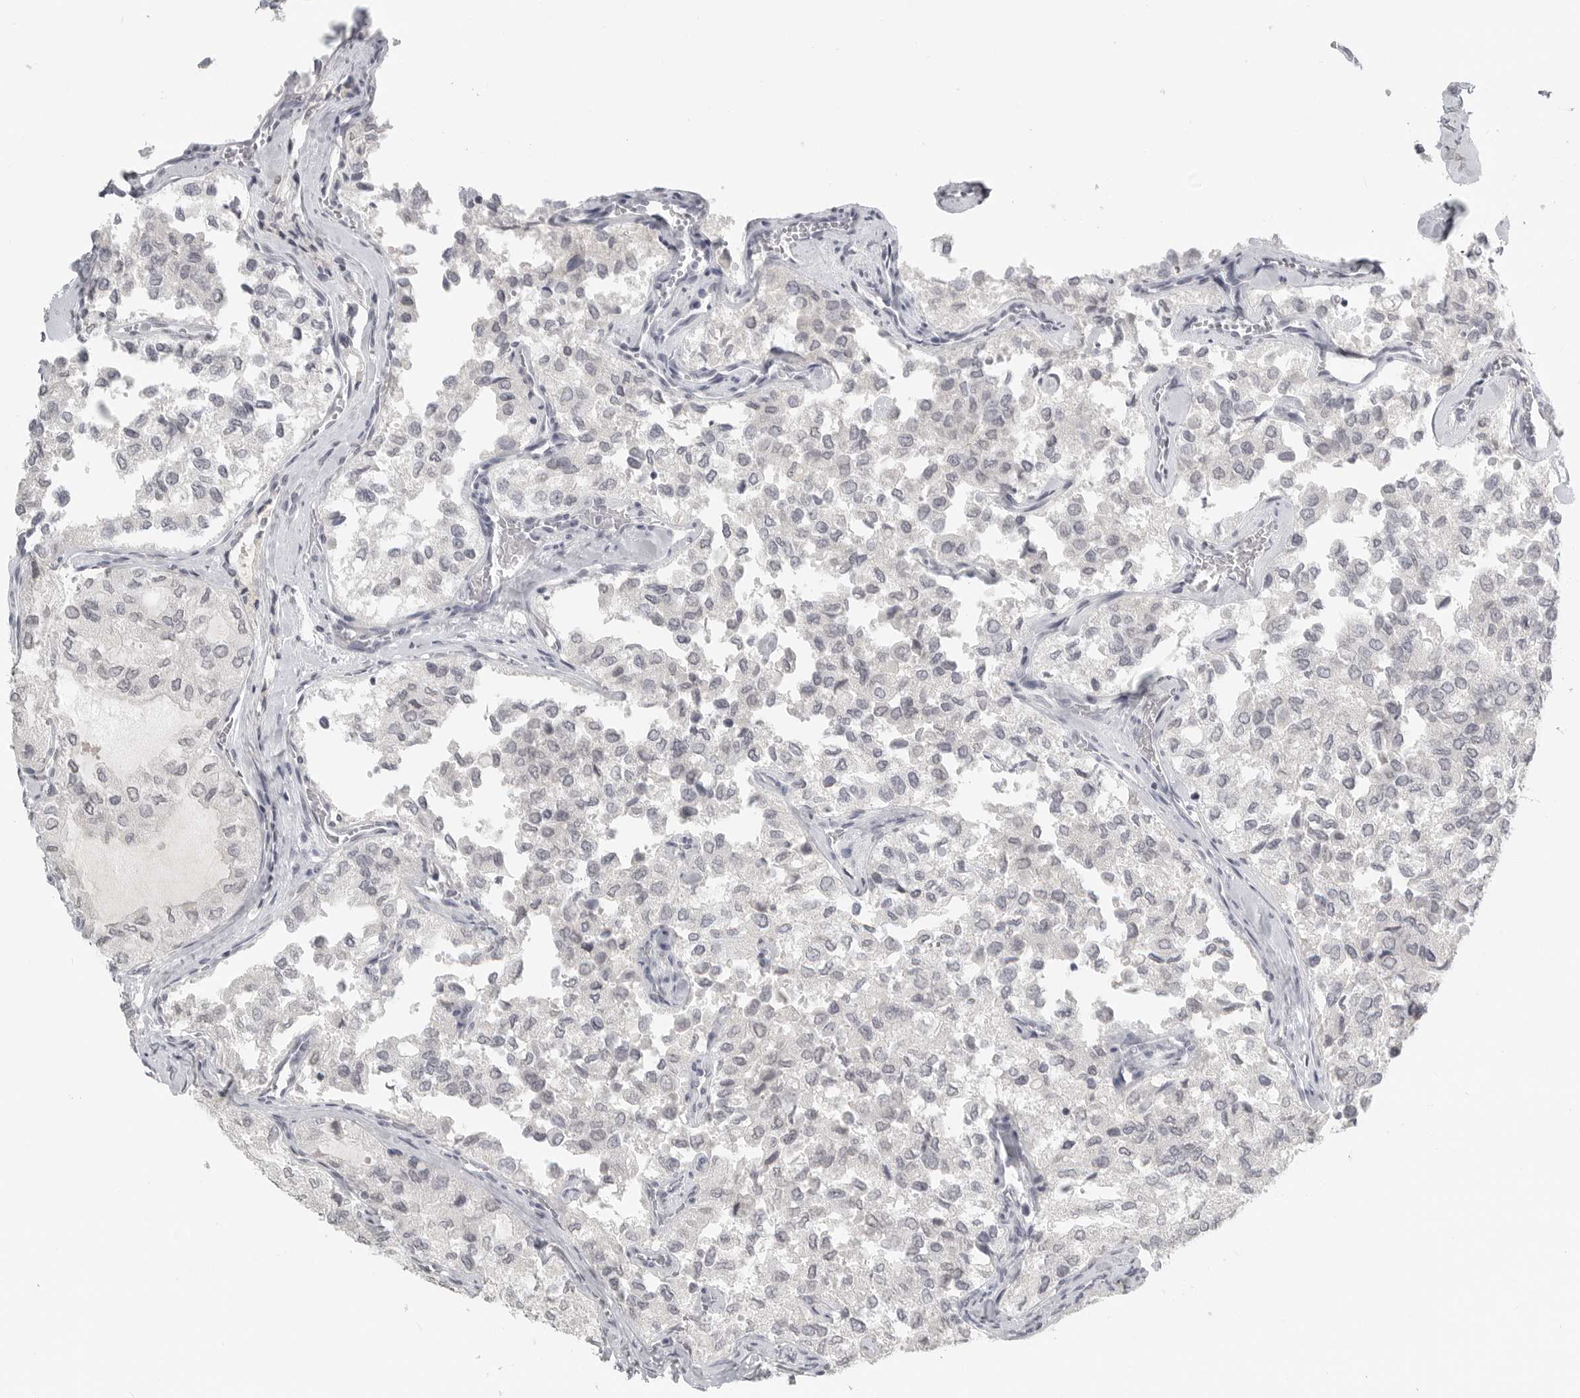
{"staining": {"intensity": "weak", "quantity": "<25%", "location": "nuclear"}, "tissue": "thyroid cancer", "cell_type": "Tumor cells", "image_type": "cancer", "snomed": [{"axis": "morphology", "description": "Follicular adenoma carcinoma, NOS"}, {"axis": "topography", "description": "Thyroid gland"}], "caption": "Immunohistochemistry photomicrograph of human thyroid cancer (follicular adenoma carcinoma) stained for a protein (brown), which demonstrates no staining in tumor cells. (DAB (3,3'-diaminobenzidine) IHC visualized using brightfield microscopy, high magnification).", "gene": "BPIFA1", "patient": {"sex": "male", "age": 75}}